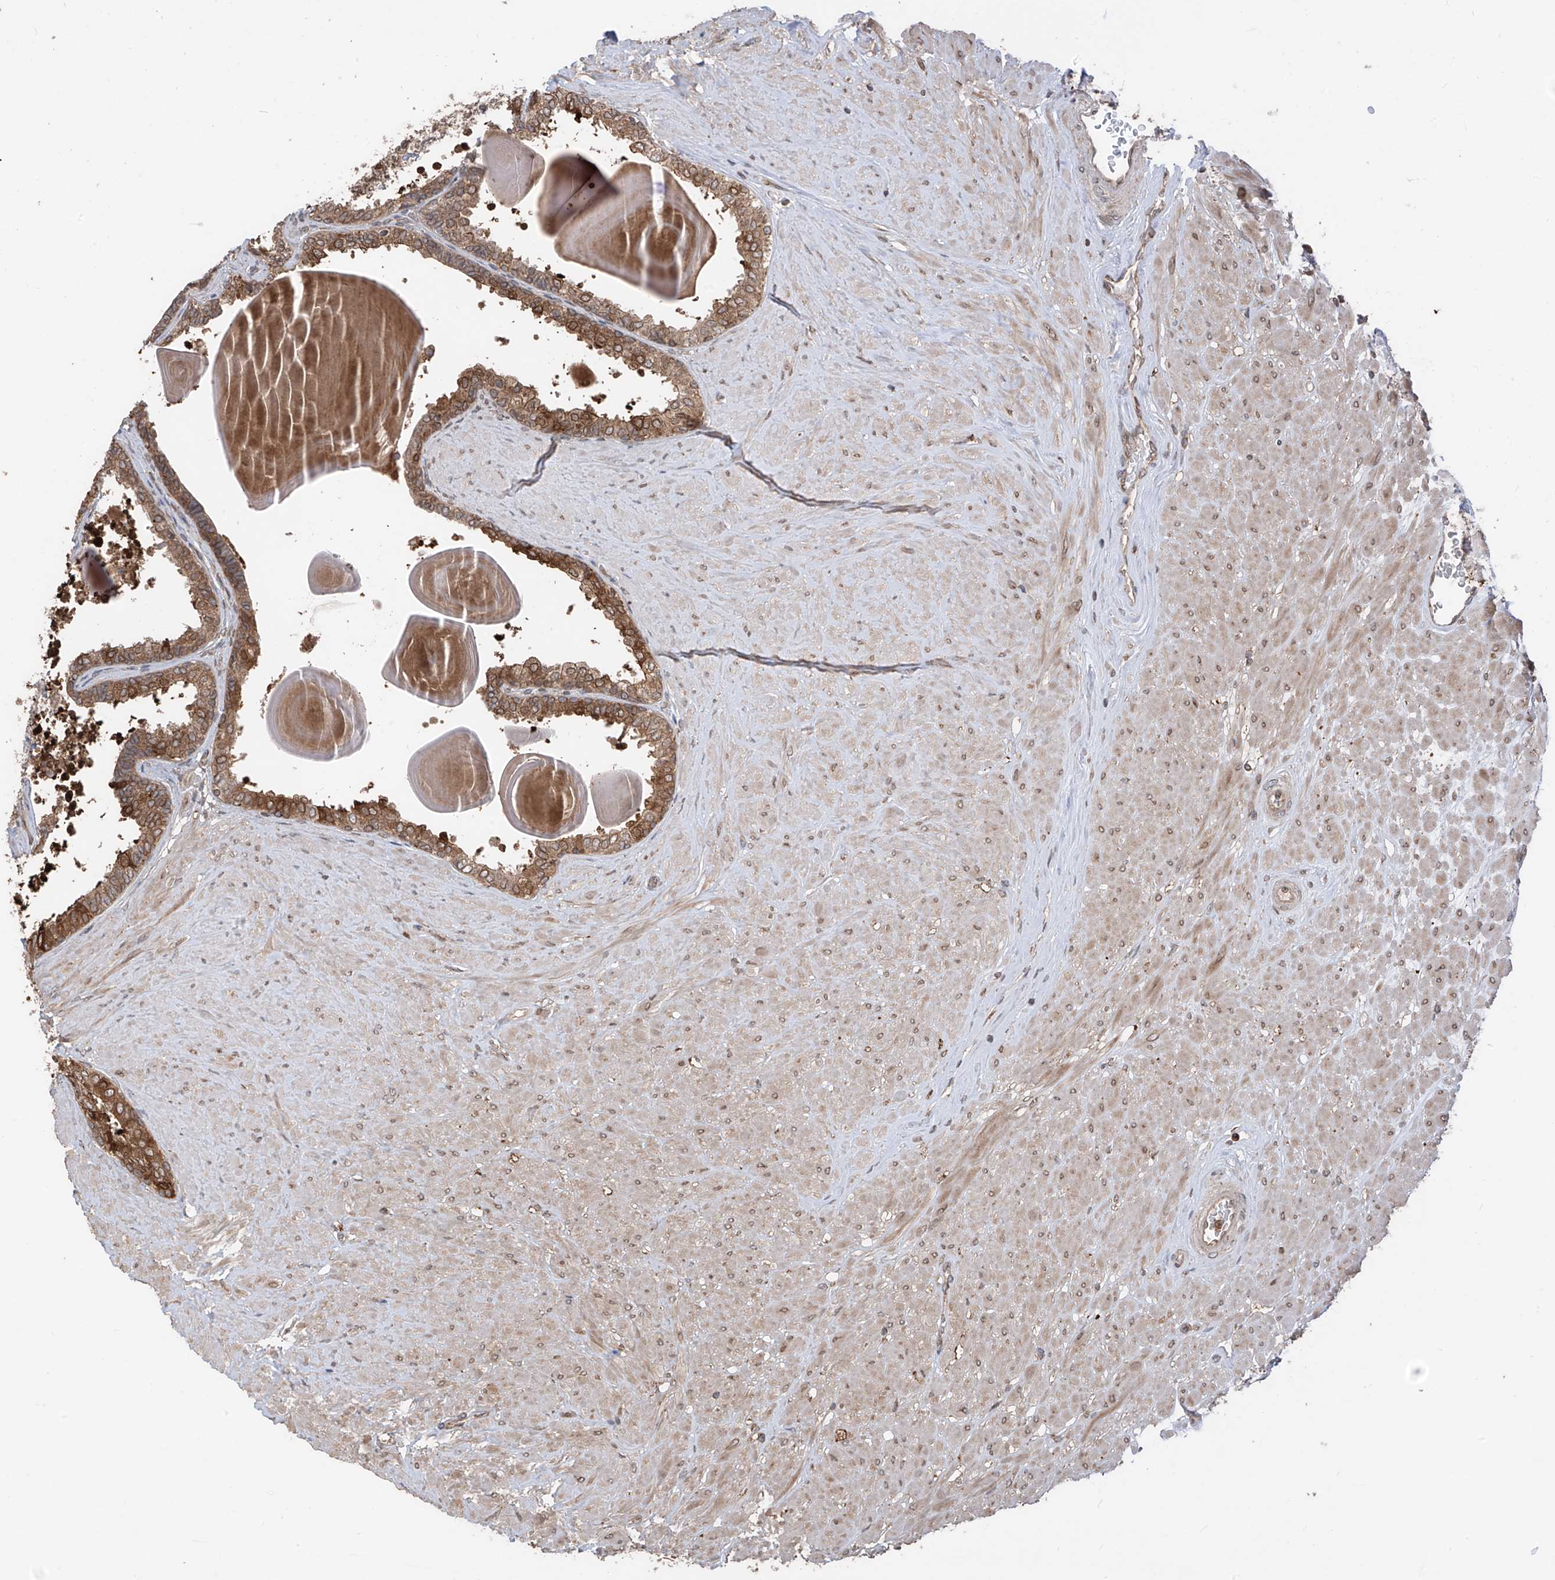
{"staining": {"intensity": "moderate", "quantity": ">75%", "location": "cytoplasmic/membranous,nuclear"}, "tissue": "prostate", "cell_type": "Glandular cells", "image_type": "normal", "snomed": [{"axis": "morphology", "description": "Normal tissue, NOS"}, {"axis": "topography", "description": "Prostate"}], "caption": "Moderate cytoplasmic/membranous,nuclear positivity is identified in approximately >75% of glandular cells in normal prostate.", "gene": "AHCTF1", "patient": {"sex": "male", "age": 48}}